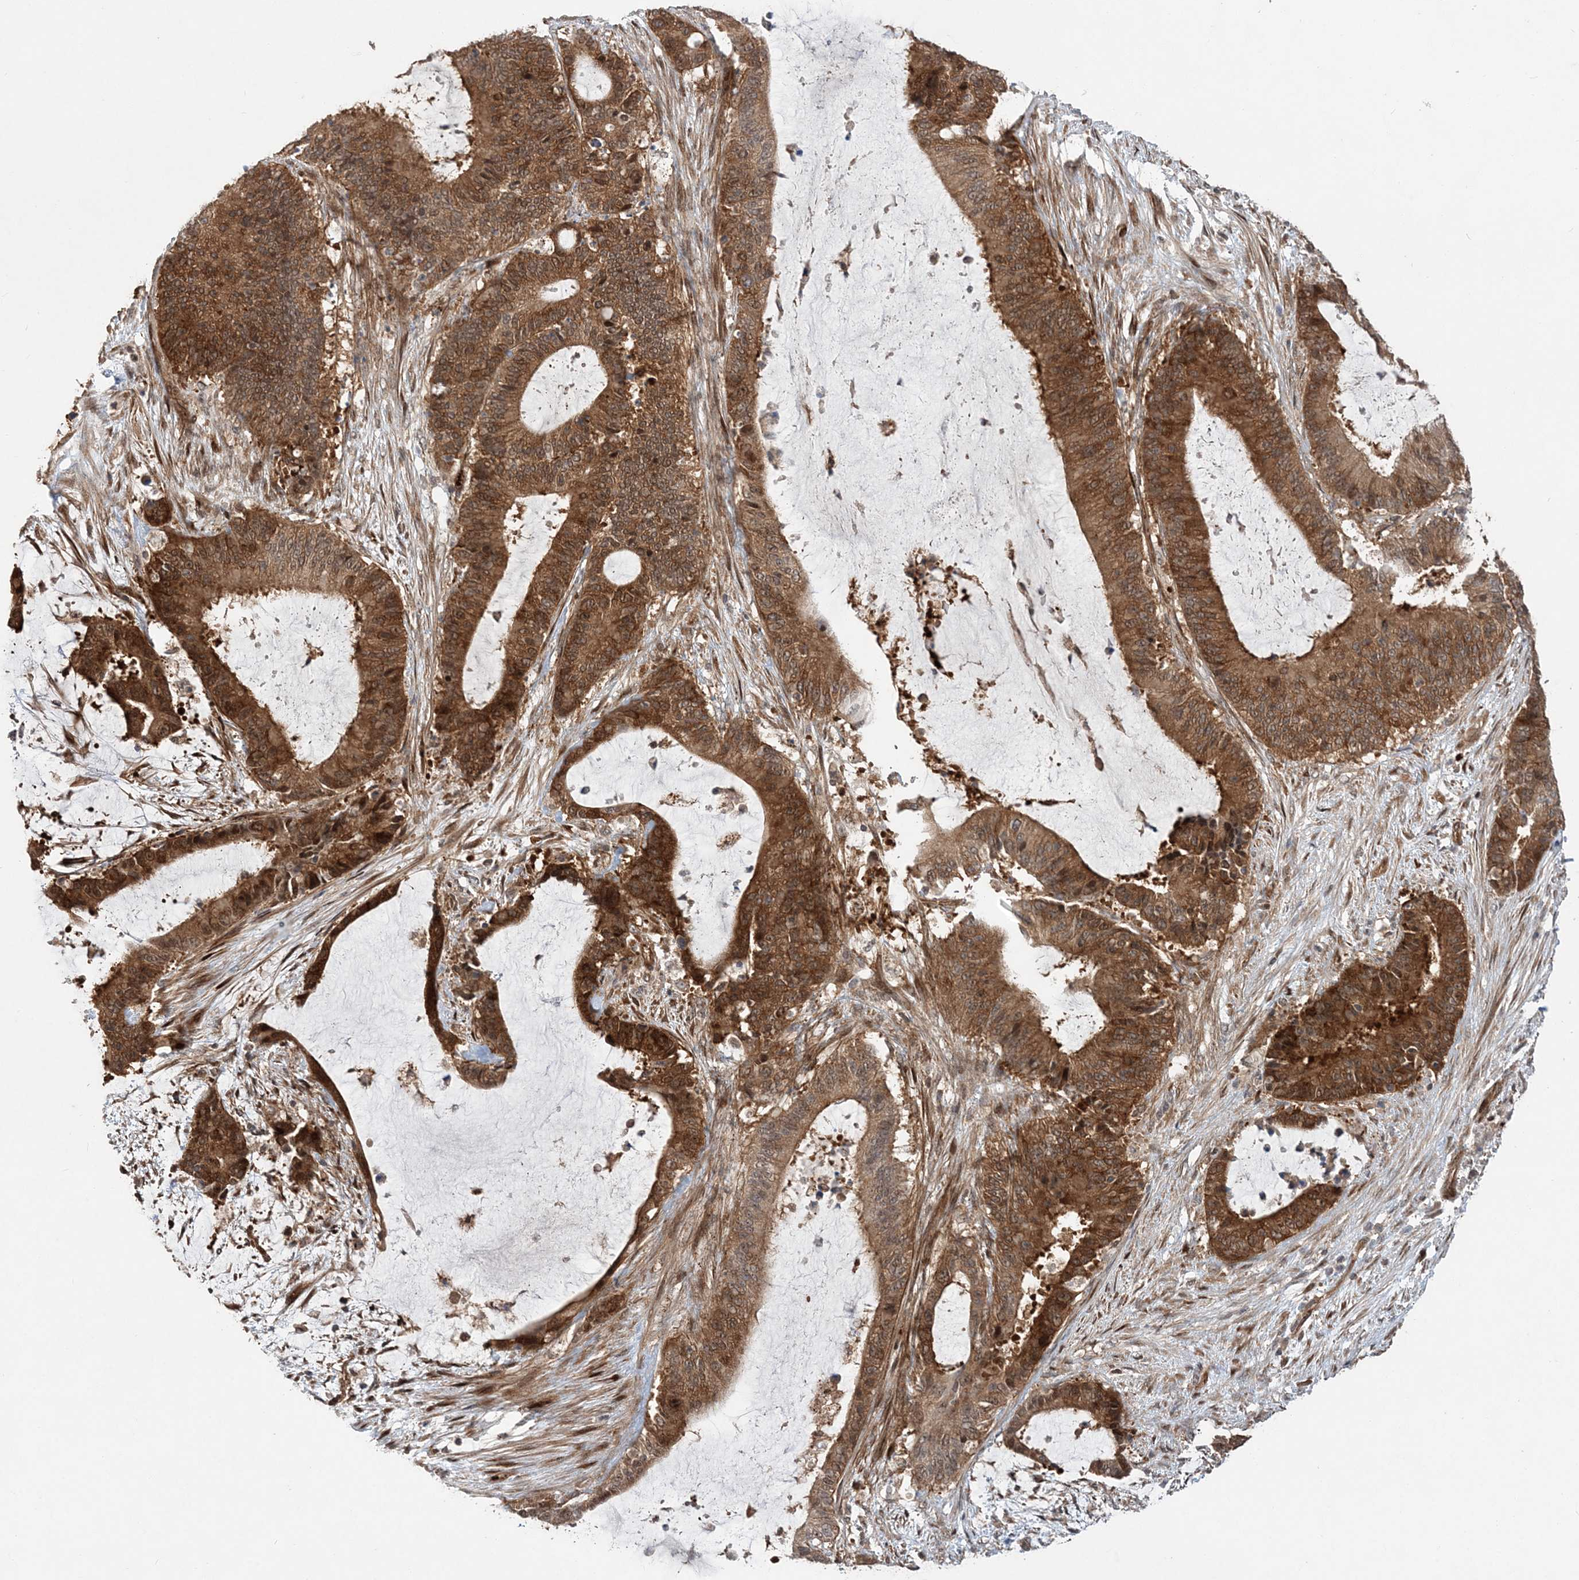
{"staining": {"intensity": "strong", "quantity": ">75%", "location": "cytoplasmic/membranous"}, "tissue": "liver cancer", "cell_type": "Tumor cells", "image_type": "cancer", "snomed": [{"axis": "morphology", "description": "Normal tissue, NOS"}, {"axis": "morphology", "description": "Cholangiocarcinoma"}, {"axis": "topography", "description": "Liver"}, {"axis": "topography", "description": "Peripheral nerve tissue"}], "caption": "About >75% of tumor cells in human liver cancer (cholangiocarcinoma) display strong cytoplasmic/membranous protein expression as visualized by brown immunohistochemical staining.", "gene": "GEMIN5", "patient": {"sex": "female", "age": 73}}